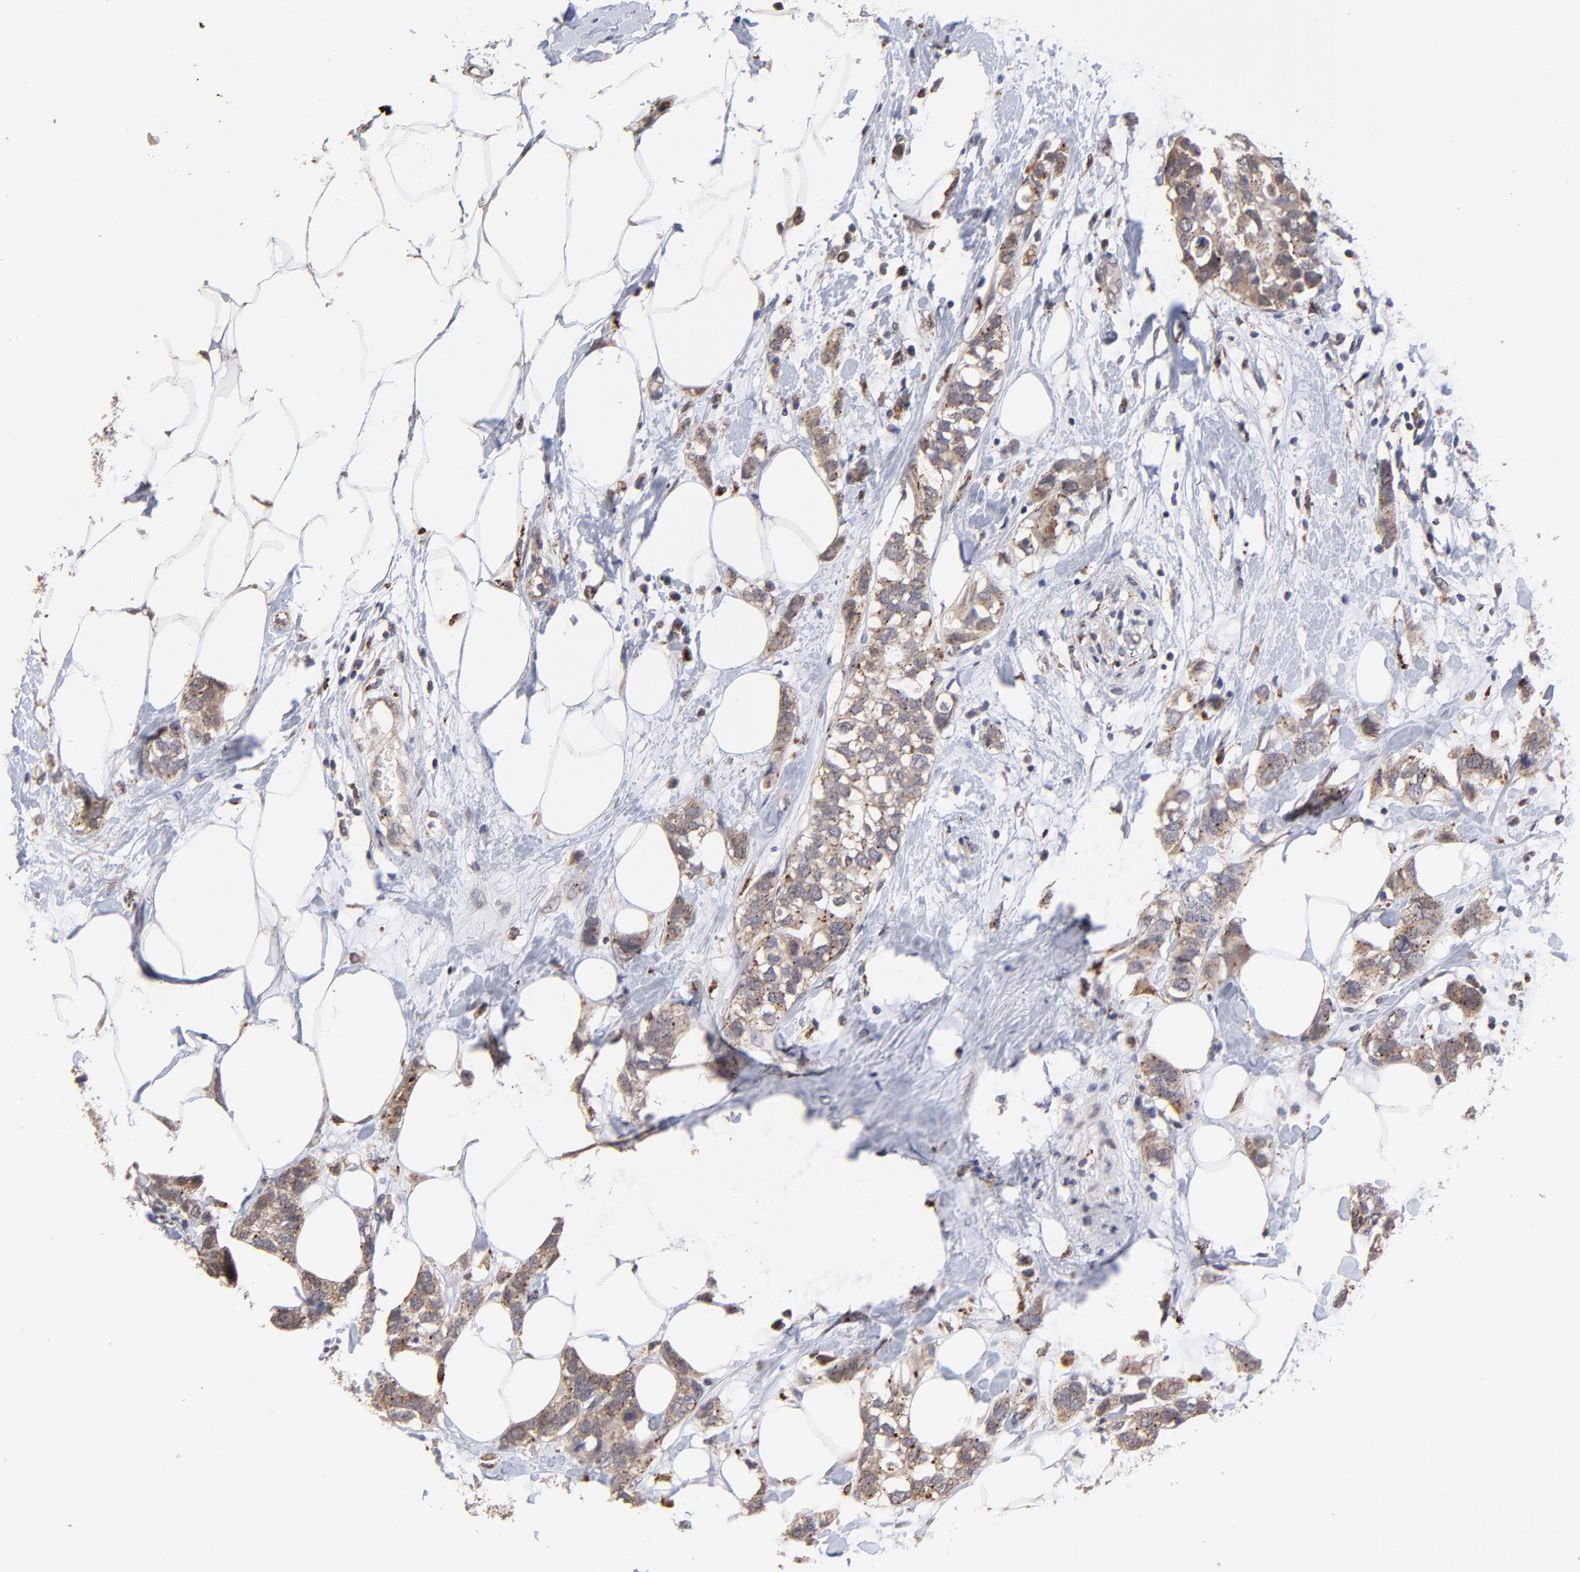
{"staining": {"intensity": "moderate", "quantity": ">75%", "location": "cytoplasmic/membranous"}, "tissue": "breast cancer", "cell_type": "Tumor cells", "image_type": "cancer", "snomed": [{"axis": "morphology", "description": "Normal tissue, NOS"}, {"axis": "morphology", "description": "Duct carcinoma"}, {"axis": "topography", "description": "Breast"}], "caption": "Immunohistochemical staining of human breast cancer (invasive ductal carcinoma) demonstrates medium levels of moderate cytoplasmic/membranous positivity in approximately >75% of tumor cells.", "gene": "PDE4B", "patient": {"sex": "female", "age": 50}}